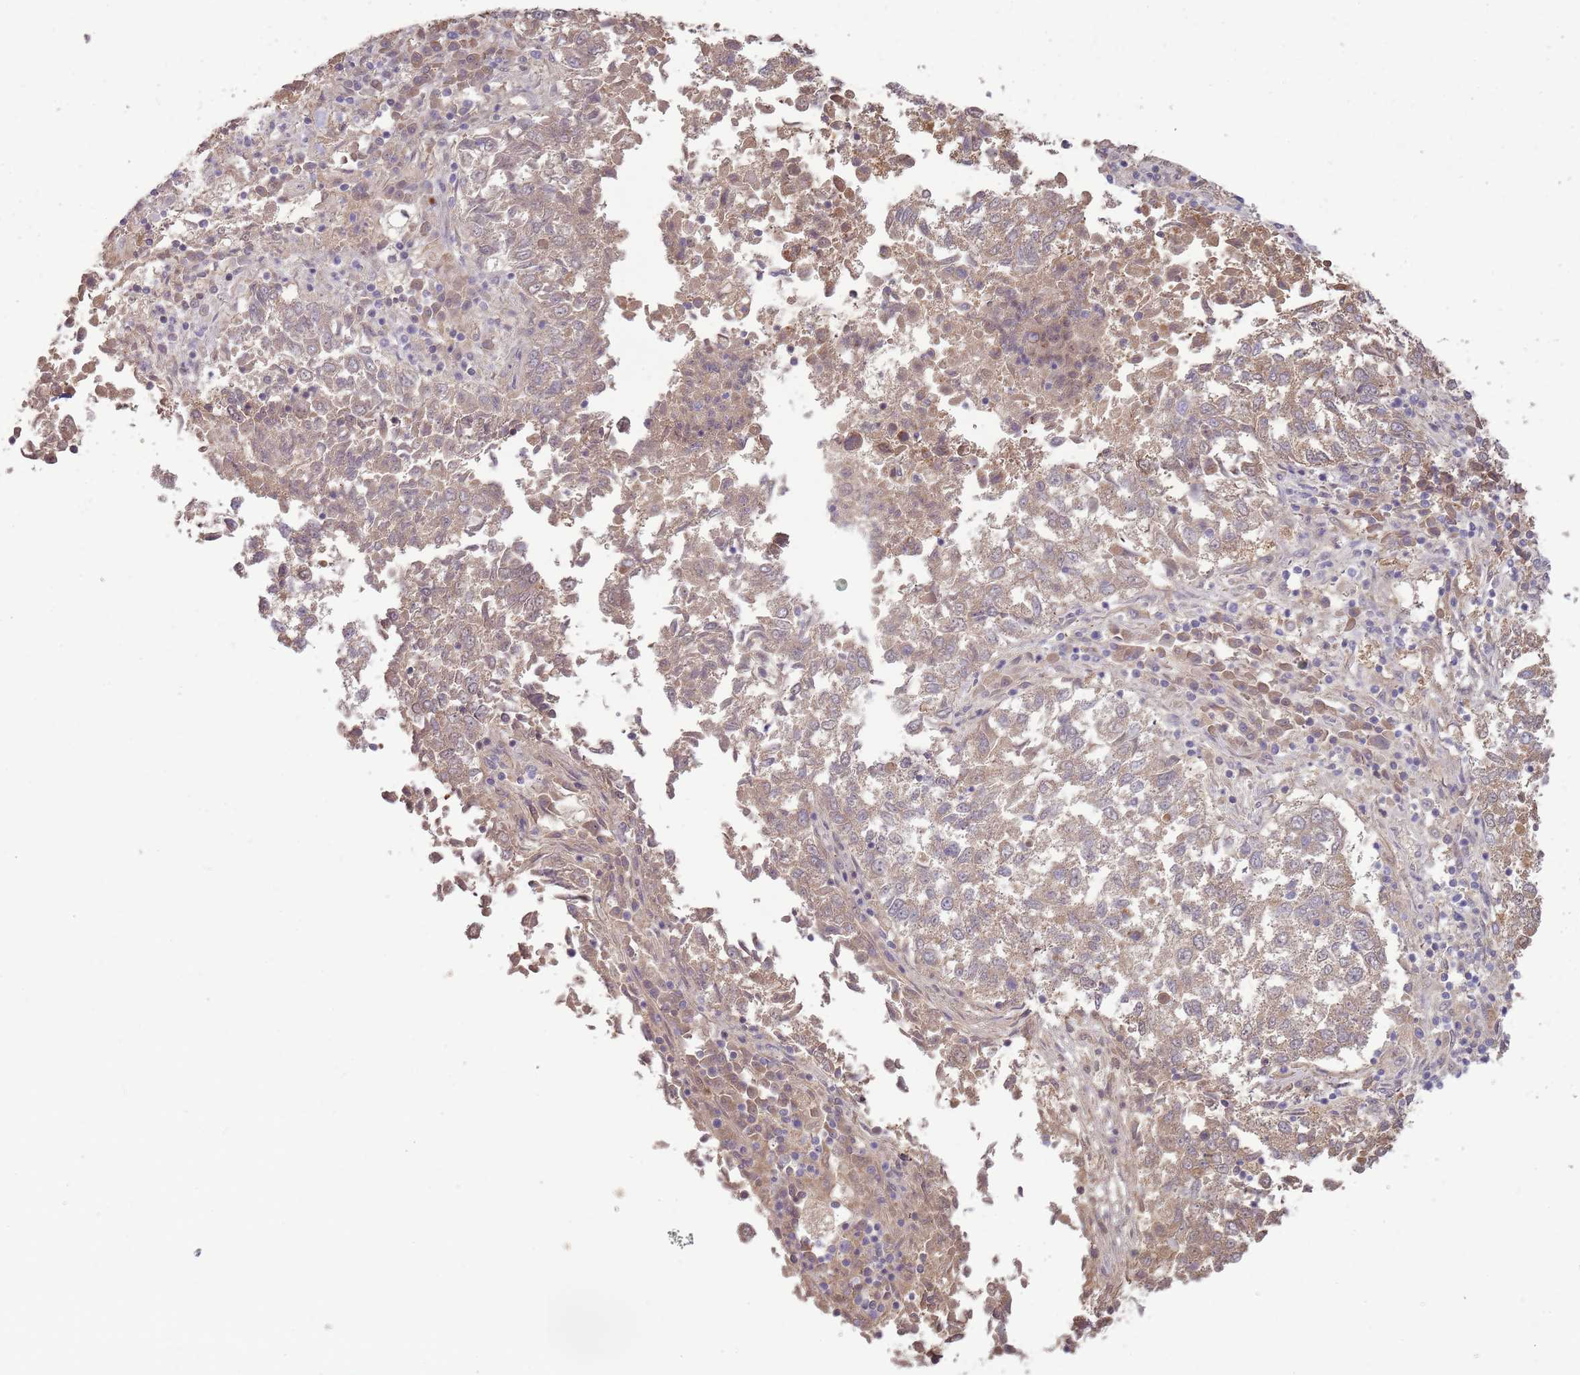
{"staining": {"intensity": "moderate", "quantity": ">75%", "location": "cytoplasmic/membranous"}, "tissue": "lung cancer", "cell_type": "Tumor cells", "image_type": "cancer", "snomed": [{"axis": "morphology", "description": "Squamous cell carcinoma, NOS"}, {"axis": "topography", "description": "Lung"}], "caption": "Immunohistochemistry (DAB) staining of human lung cancer (squamous cell carcinoma) demonstrates moderate cytoplasmic/membranous protein expression in about >75% of tumor cells.", "gene": "NBPF6", "patient": {"sex": "male", "age": 73}}